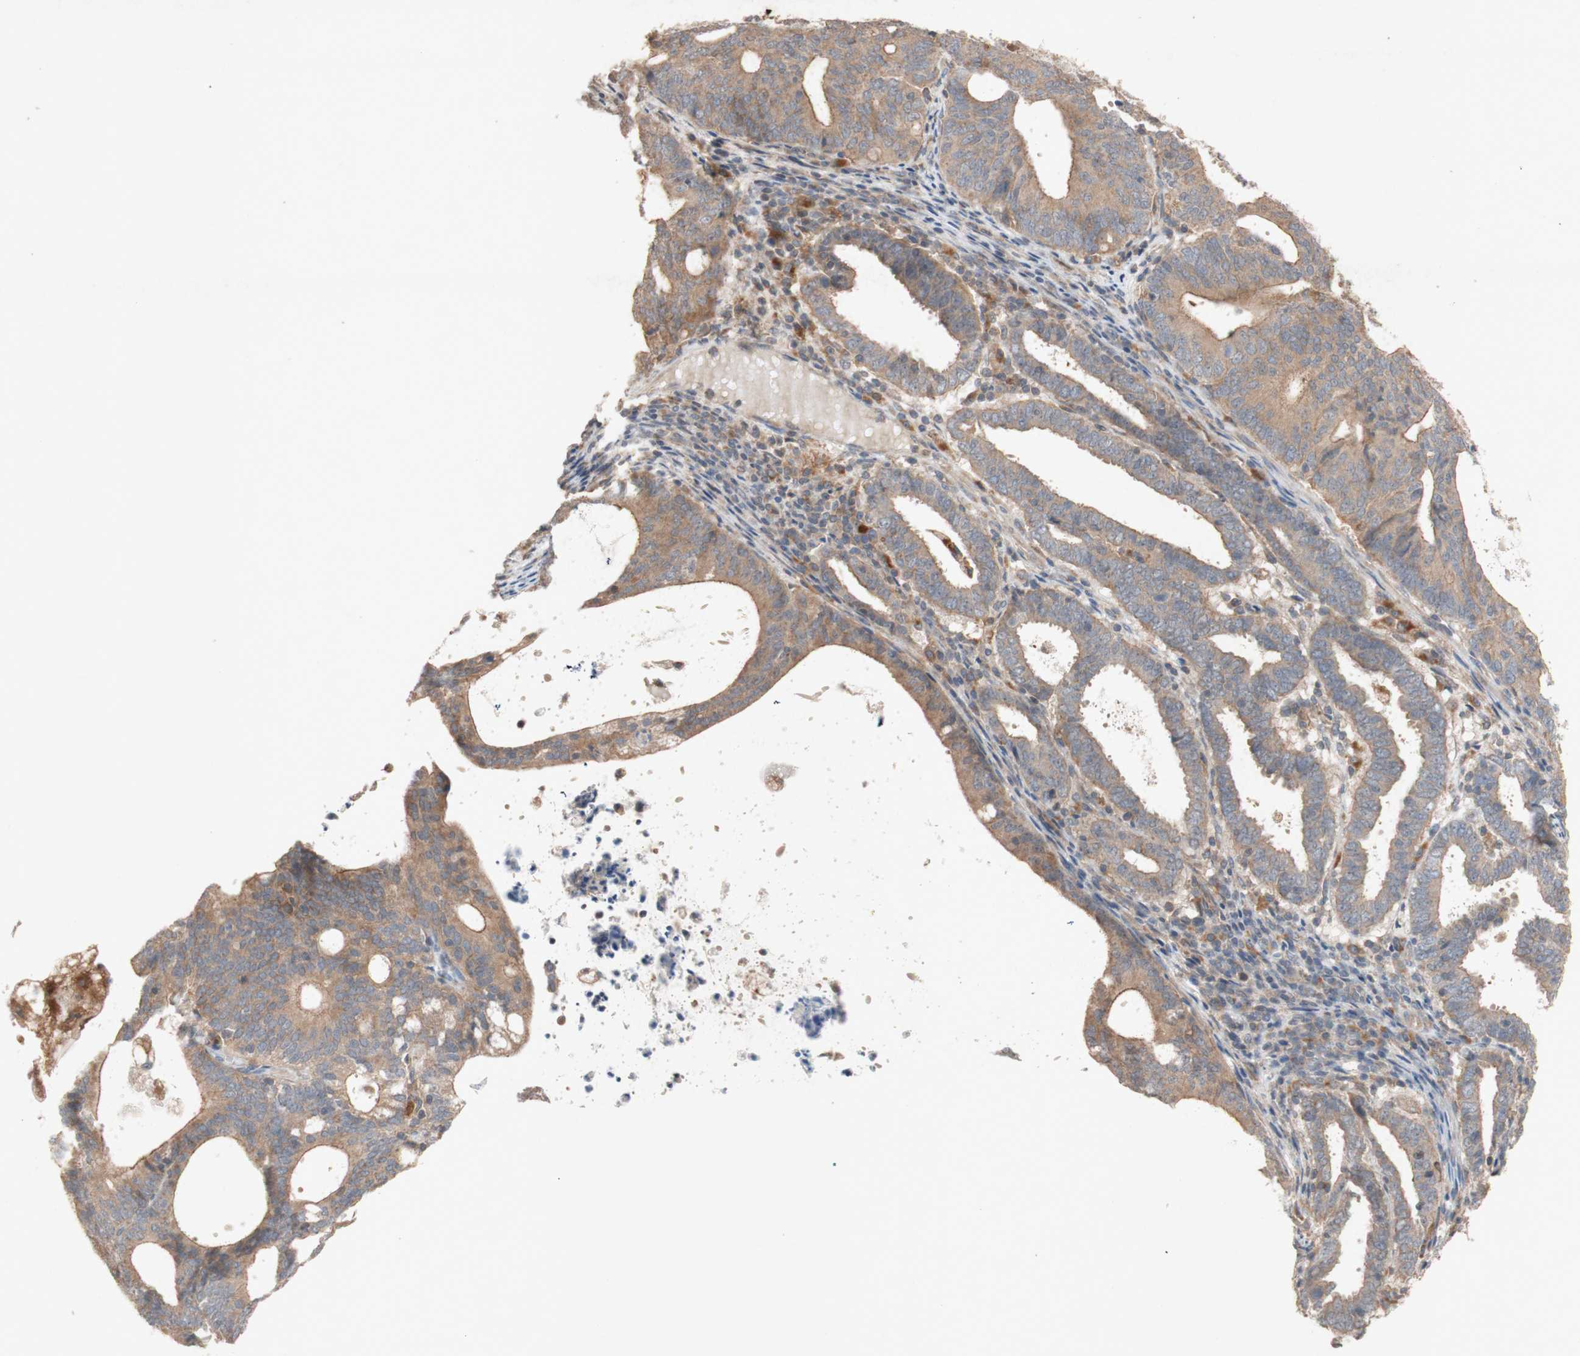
{"staining": {"intensity": "moderate", "quantity": ">75%", "location": "cytoplasmic/membranous"}, "tissue": "endometrial cancer", "cell_type": "Tumor cells", "image_type": "cancer", "snomed": [{"axis": "morphology", "description": "Adenocarcinoma, NOS"}, {"axis": "topography", "description": "Uterus"}], "caption": "Protein analysis of adenocarcinoma (endometrial) tissue exhibits moderate cytoplasmic/membranous expression in approximately >75% of tumor cells. The staining is performed using DAB brown chromogen to label protein expression. The nuclei are counter-stained blue using hematoxylin.", "gene": "ATP6V1F", "patient": {"sex": "female", "age": 83}}